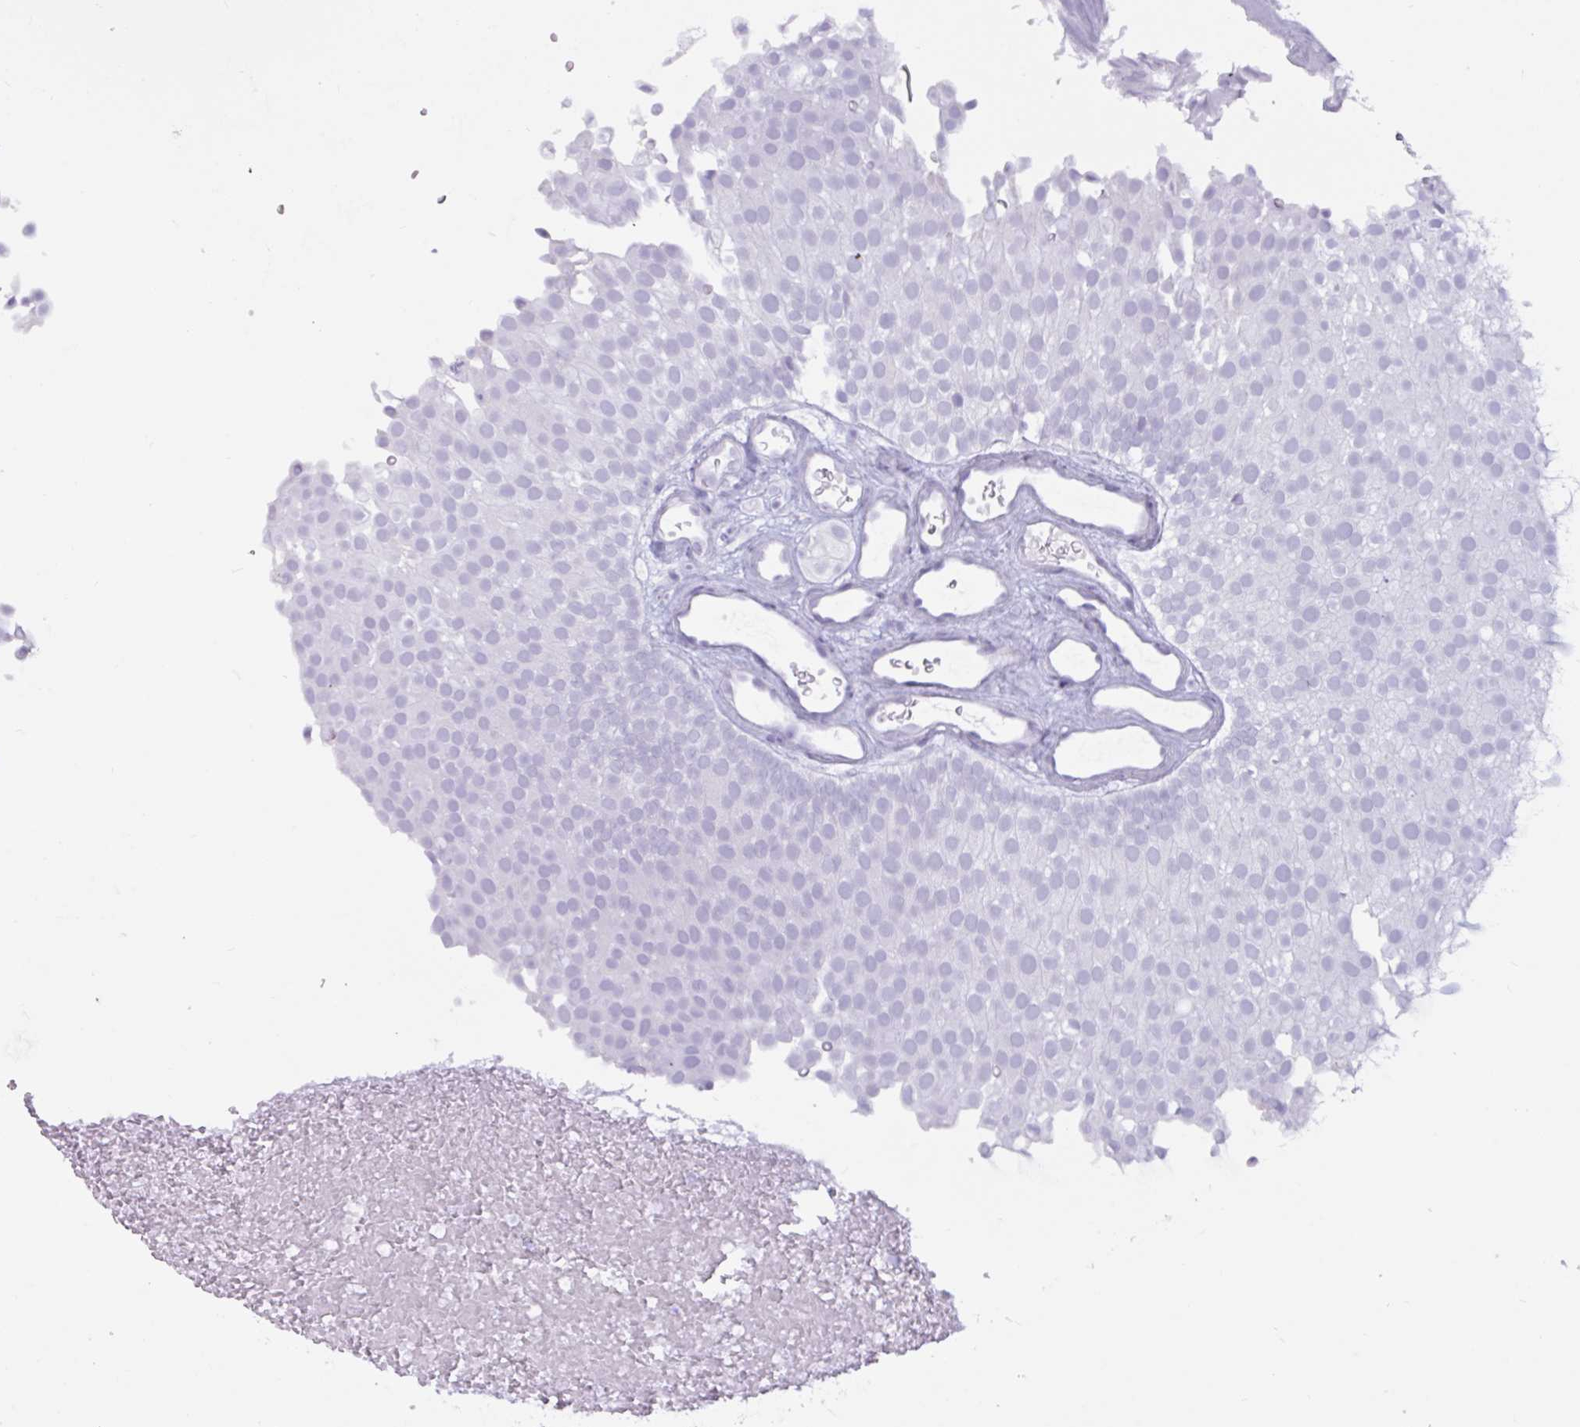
{"staining": {"intensity": "negative", "quantity": "none", "location": "none"}, "tissue": "urothelial cancer", "cell_type": "Tumor cells", "image_type": "cancer", "snomed": [{"axis": "morphology", "description": "Urothelial carcinoma, Low grade"}, {"axis": "topography", "description": "Urinary bladder"}], "caption": "Immunohistochemistry image of human urothelial cancer stained for a protein (brown), which displays no positivity in tumor cells.", "gene": "BBS10", "patient": {"sex": "male", "age": 78}}